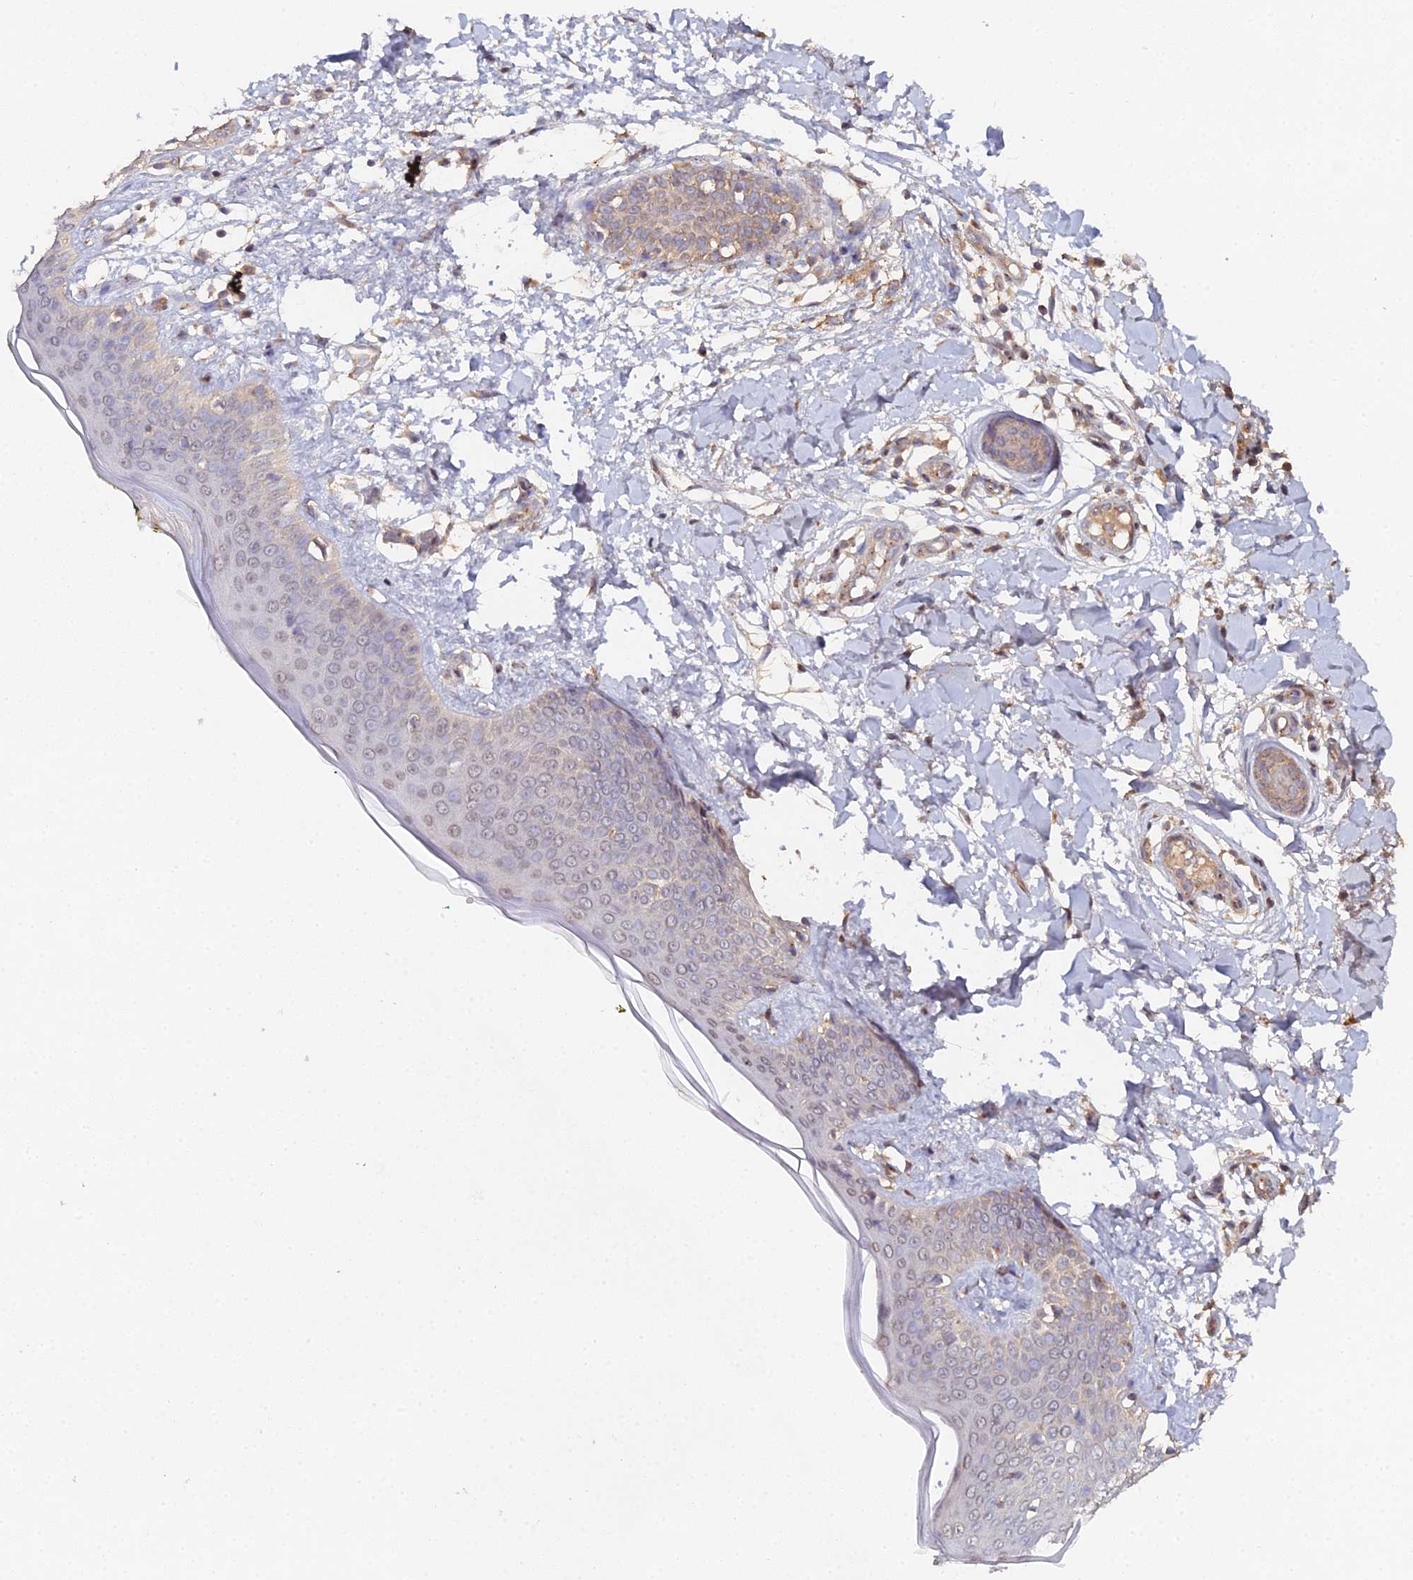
{"staining": {"intensity": "moderate", "quantity": ">75%", "location": "cytoplasmic/membranous"}, "tissue": "skin", "cell_type": "Fibroblasts", "image_type": "normal", "snomed": [{"axis": "morphology", "description": "Normal tissue, NOS"}, {"axis": "topography", "description": "Skin"}], "caption": "Moderate cytoplasmic/membranous staining for a protein is appreciated in approximately >75% of fibroblasts of unremarkable skin using IHC.", "gene": "SPANXN4", "patient": {"sex": "female", "age": 34}}